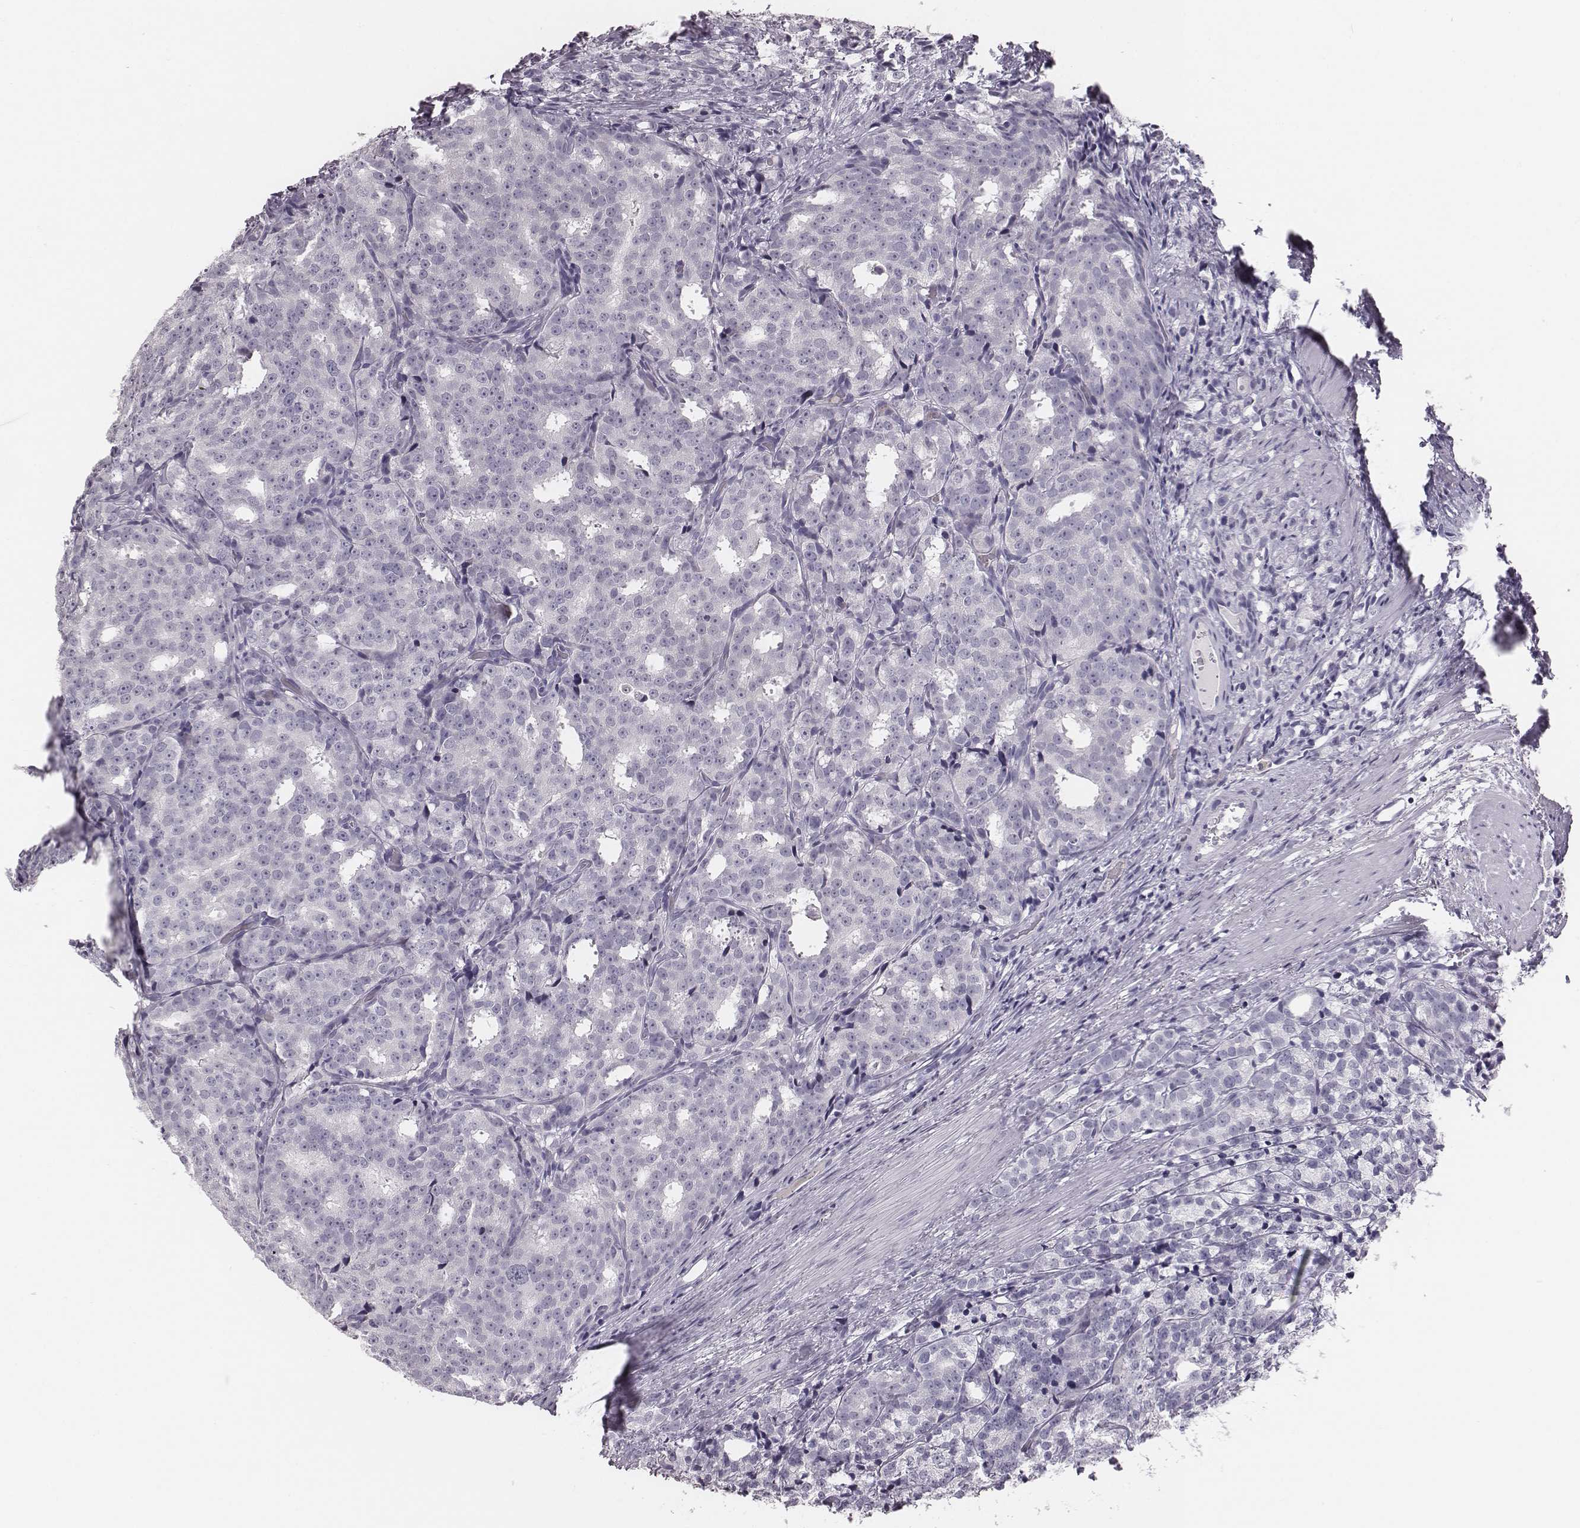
{"staining": {"intensity": "negative", "quantity": "none", "location": "none"}, "tissue": "prostate cancer", "cell_type": "Tumor cells", "image_type": "cancer", "snomed": [{"axis": "morphology", "description": "Adenocarcinoma, High grade"}, {"axis": "topography", "description": "Prostate"}], "caption": "This photomicrograph is of prostate cancer (high-grade adenocarcinoma) stained with immunohistochemistry to label a protein in brown with the nuclei are counter-stained blue. There is no positivity in tumor cells.", "gene": "CSH1", "patient": {"sex": "male", "age": 53}}